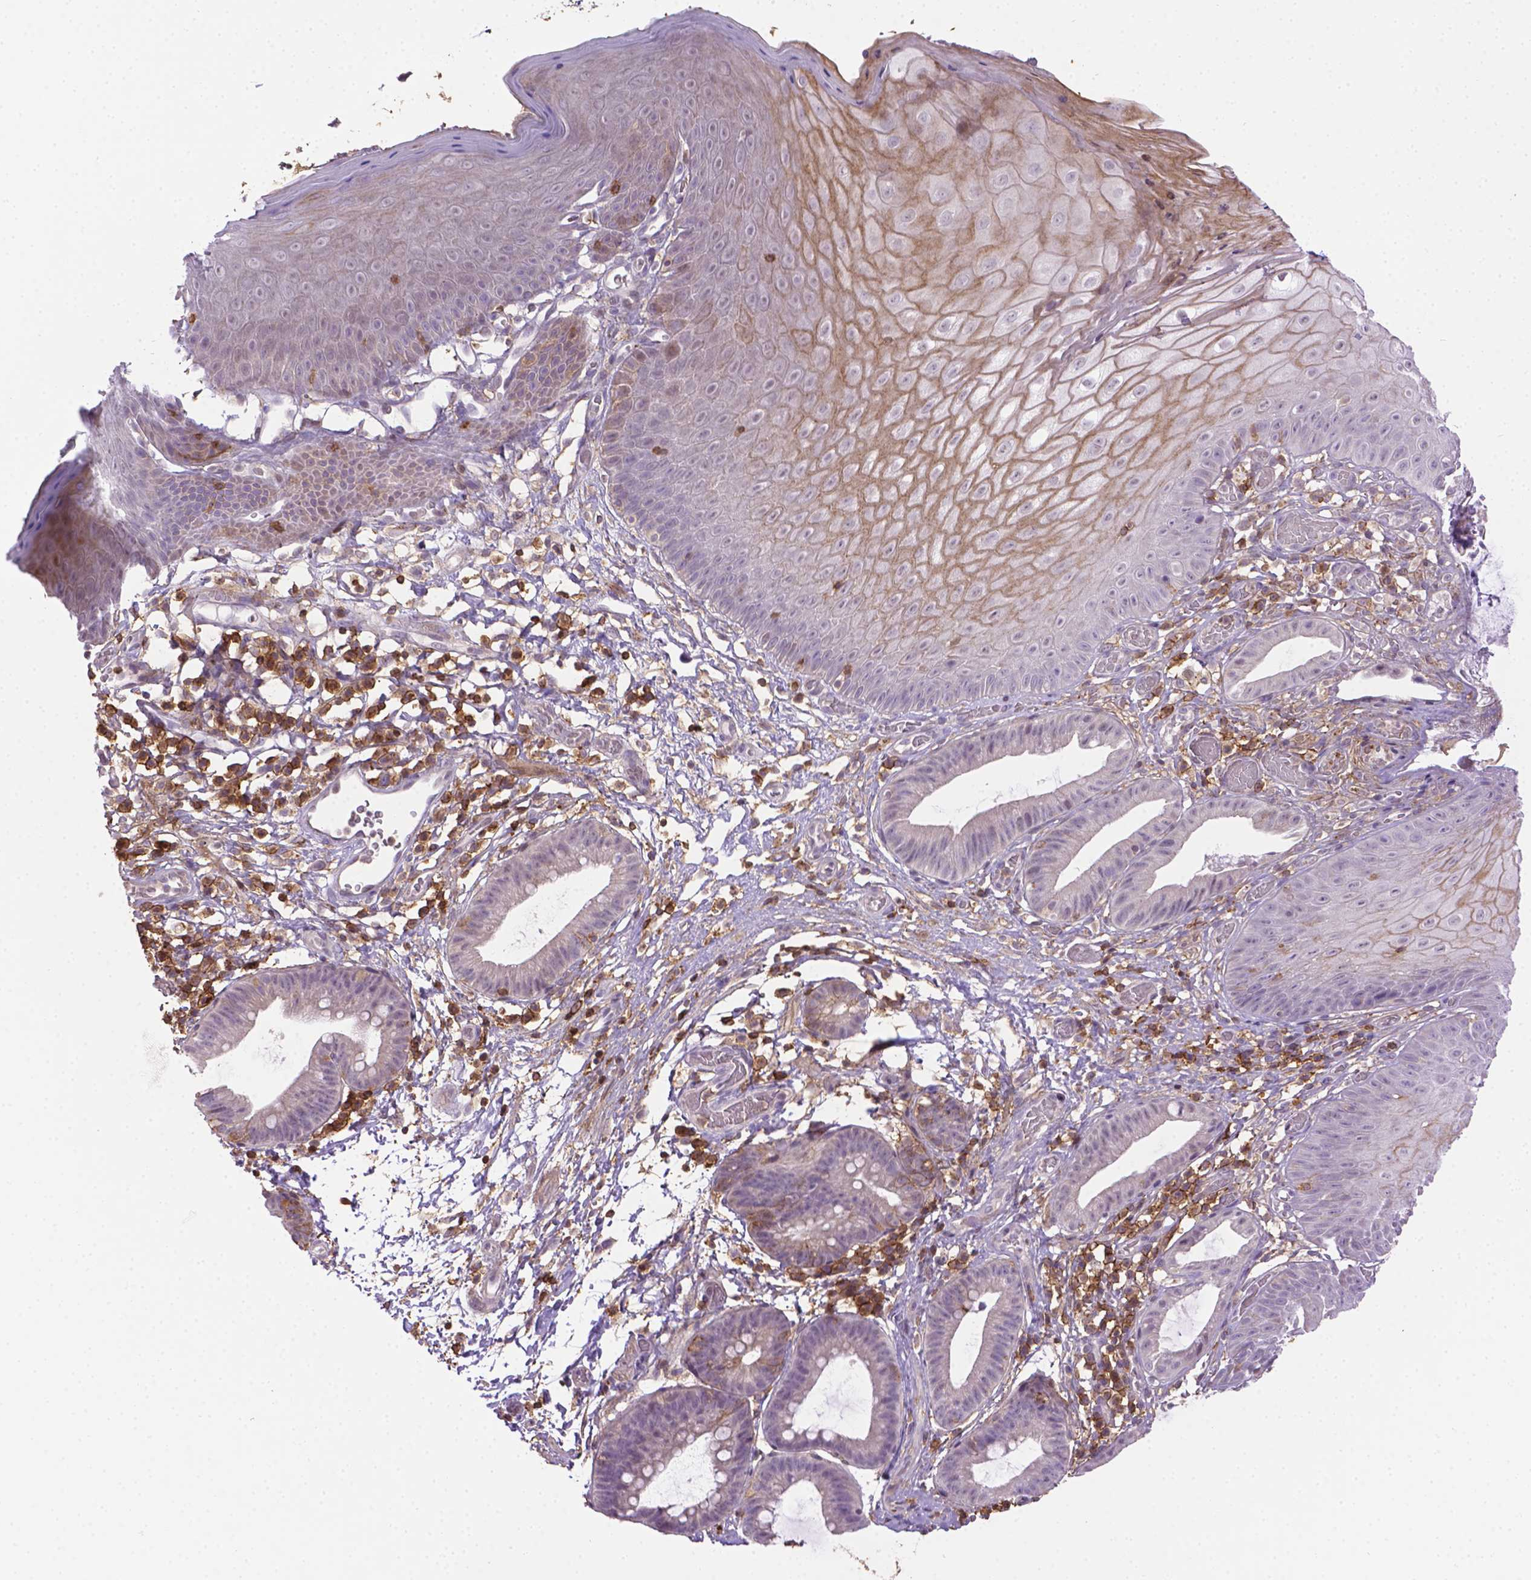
{"staining": {"intensity": "weak", "quantity": "25%-75%", "location": "cytoplasmic/membranous"}, "tissue": "skin", "cell_type": "Epidermal cells", "image_type": "normal", "snomed": [{"axis": "morphology", "description": "Normal tissue, NOS"}, {"axis": "topography", "description": "Anal"}], "caption": "IHC histopathology image of unremarkable human skin stained for a protein (brown), which shows low levels of weak cytoplasmic/membranous staining in about 25%-75% of epidermal cells.", "gene": "ACAD10", "patient": {"sex": "male", "age": 53}}